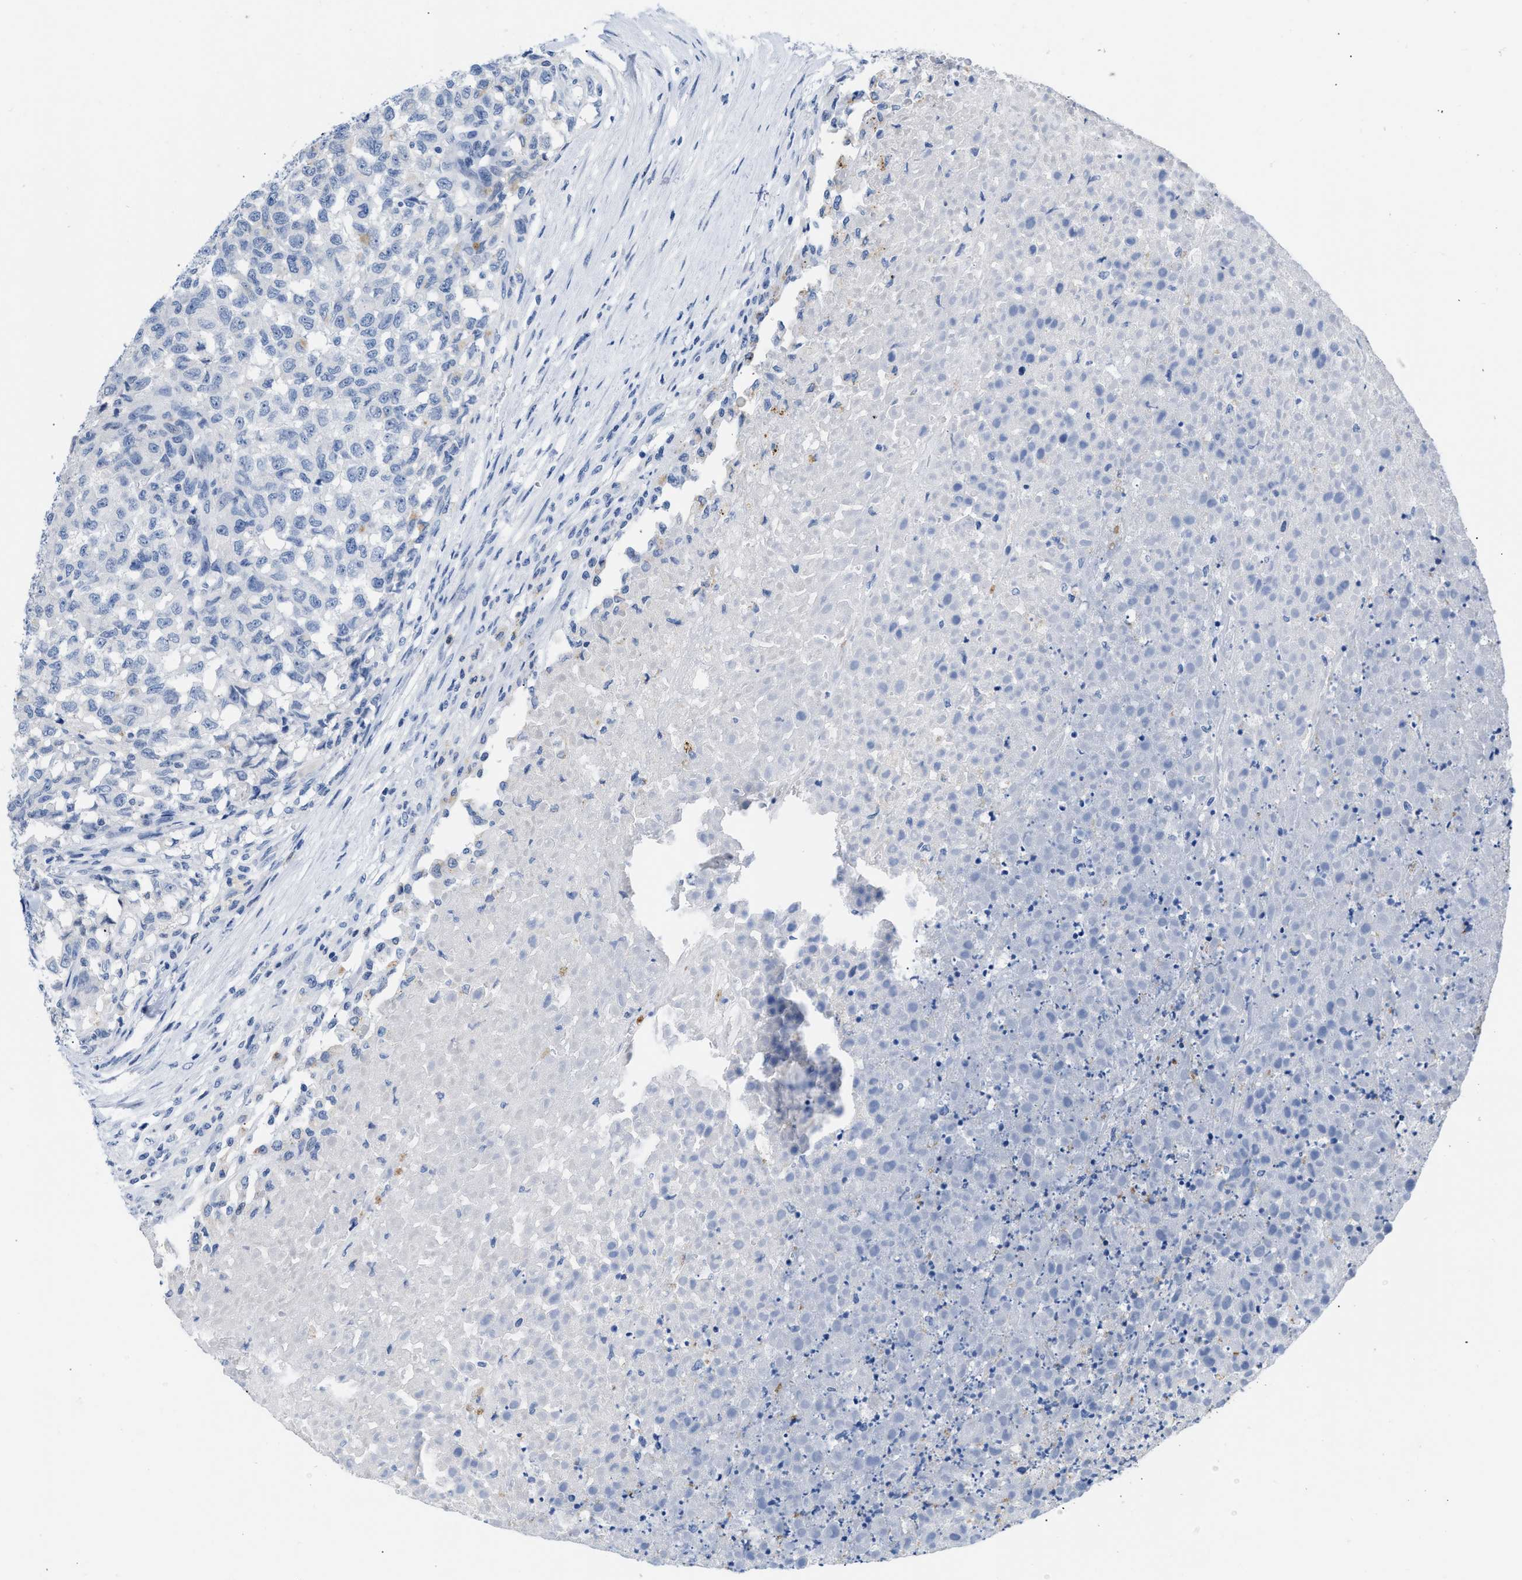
{"staining": {"intensity": "negative", "quantity": "none", "location": "none"}, "tissue": "testis cancer", "cell_type": "Tumor cells", "image_type": "cancer", "snomed": [{"axis": "morphology", "description": "Seminoma, NOS"}, {"axis": "topography", "description": "Testis"}], "caption": "High magnification brightfield microscopy of seminoma (testis) stained with DAB (3,3'-diaminobenzidine) (brown) and counterstained with hematoxylin (blue): tumor cells show no significant staining. (DAB (3,3'-diaminobenzidine) IHC with hematoxylin counter stain).", "gene": "BOLL", "patient": {"sex": "male", "age": 59}}